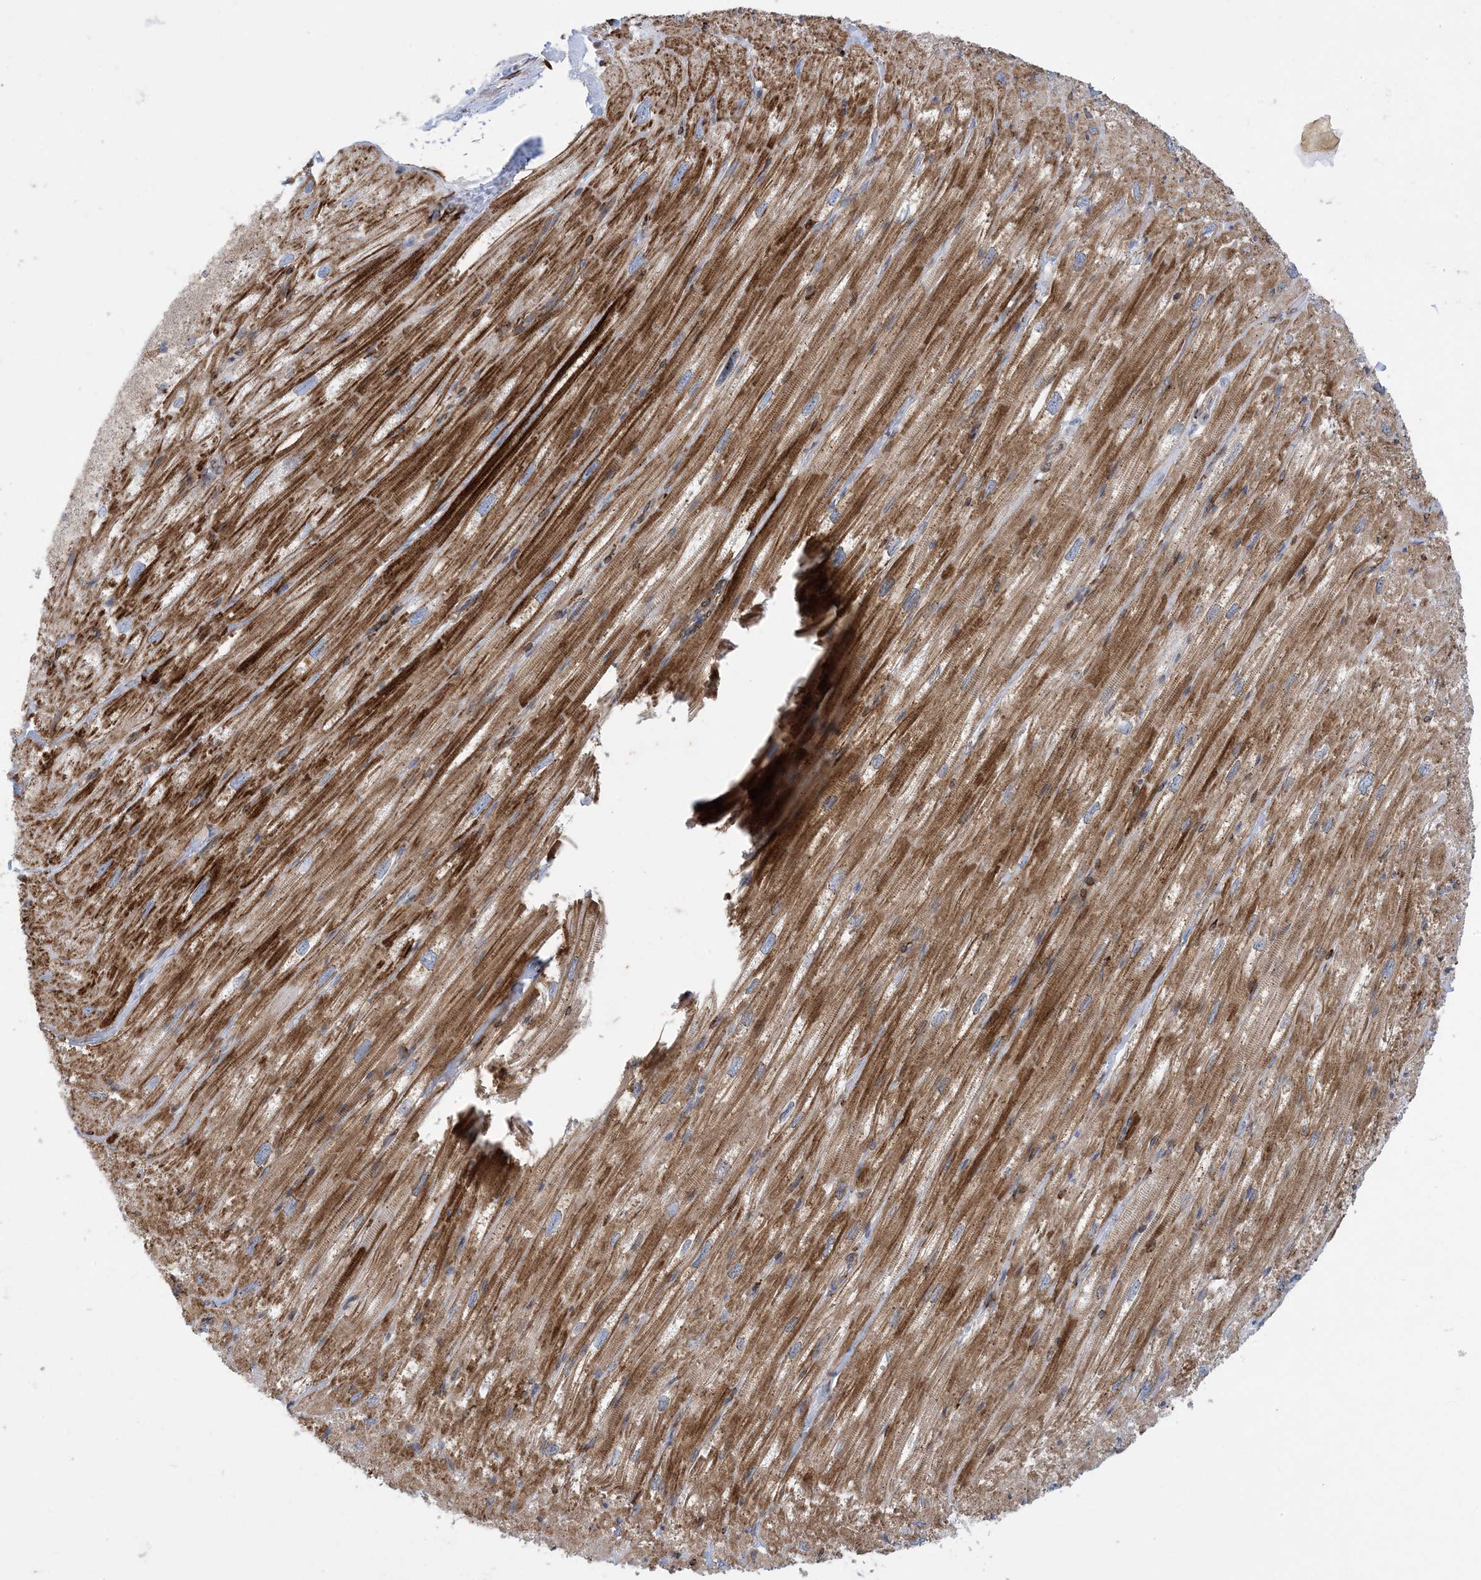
{"staining": {"intensity": "moderate", "quantity": ">75%", "location": "cytoplasmic/membranous"}, "tissue": "heart muscle", "cell_type": "Cardiomyocytes", "image_type": "normal", "snomed": [{"axis": "morphology", "description": "Normal tissue, NOS"}, {"axis": "topography", "description": "Heart"}], "caption": "An image showing moderate cytoplasmic/membranous staining in approximately >75% of cardiomyocytes in unremarkable heart muscle, as visualized by brown immunohistochemical staining.", "gene": "RBMS3", "patient": {"sex": "male", "age": 50}}